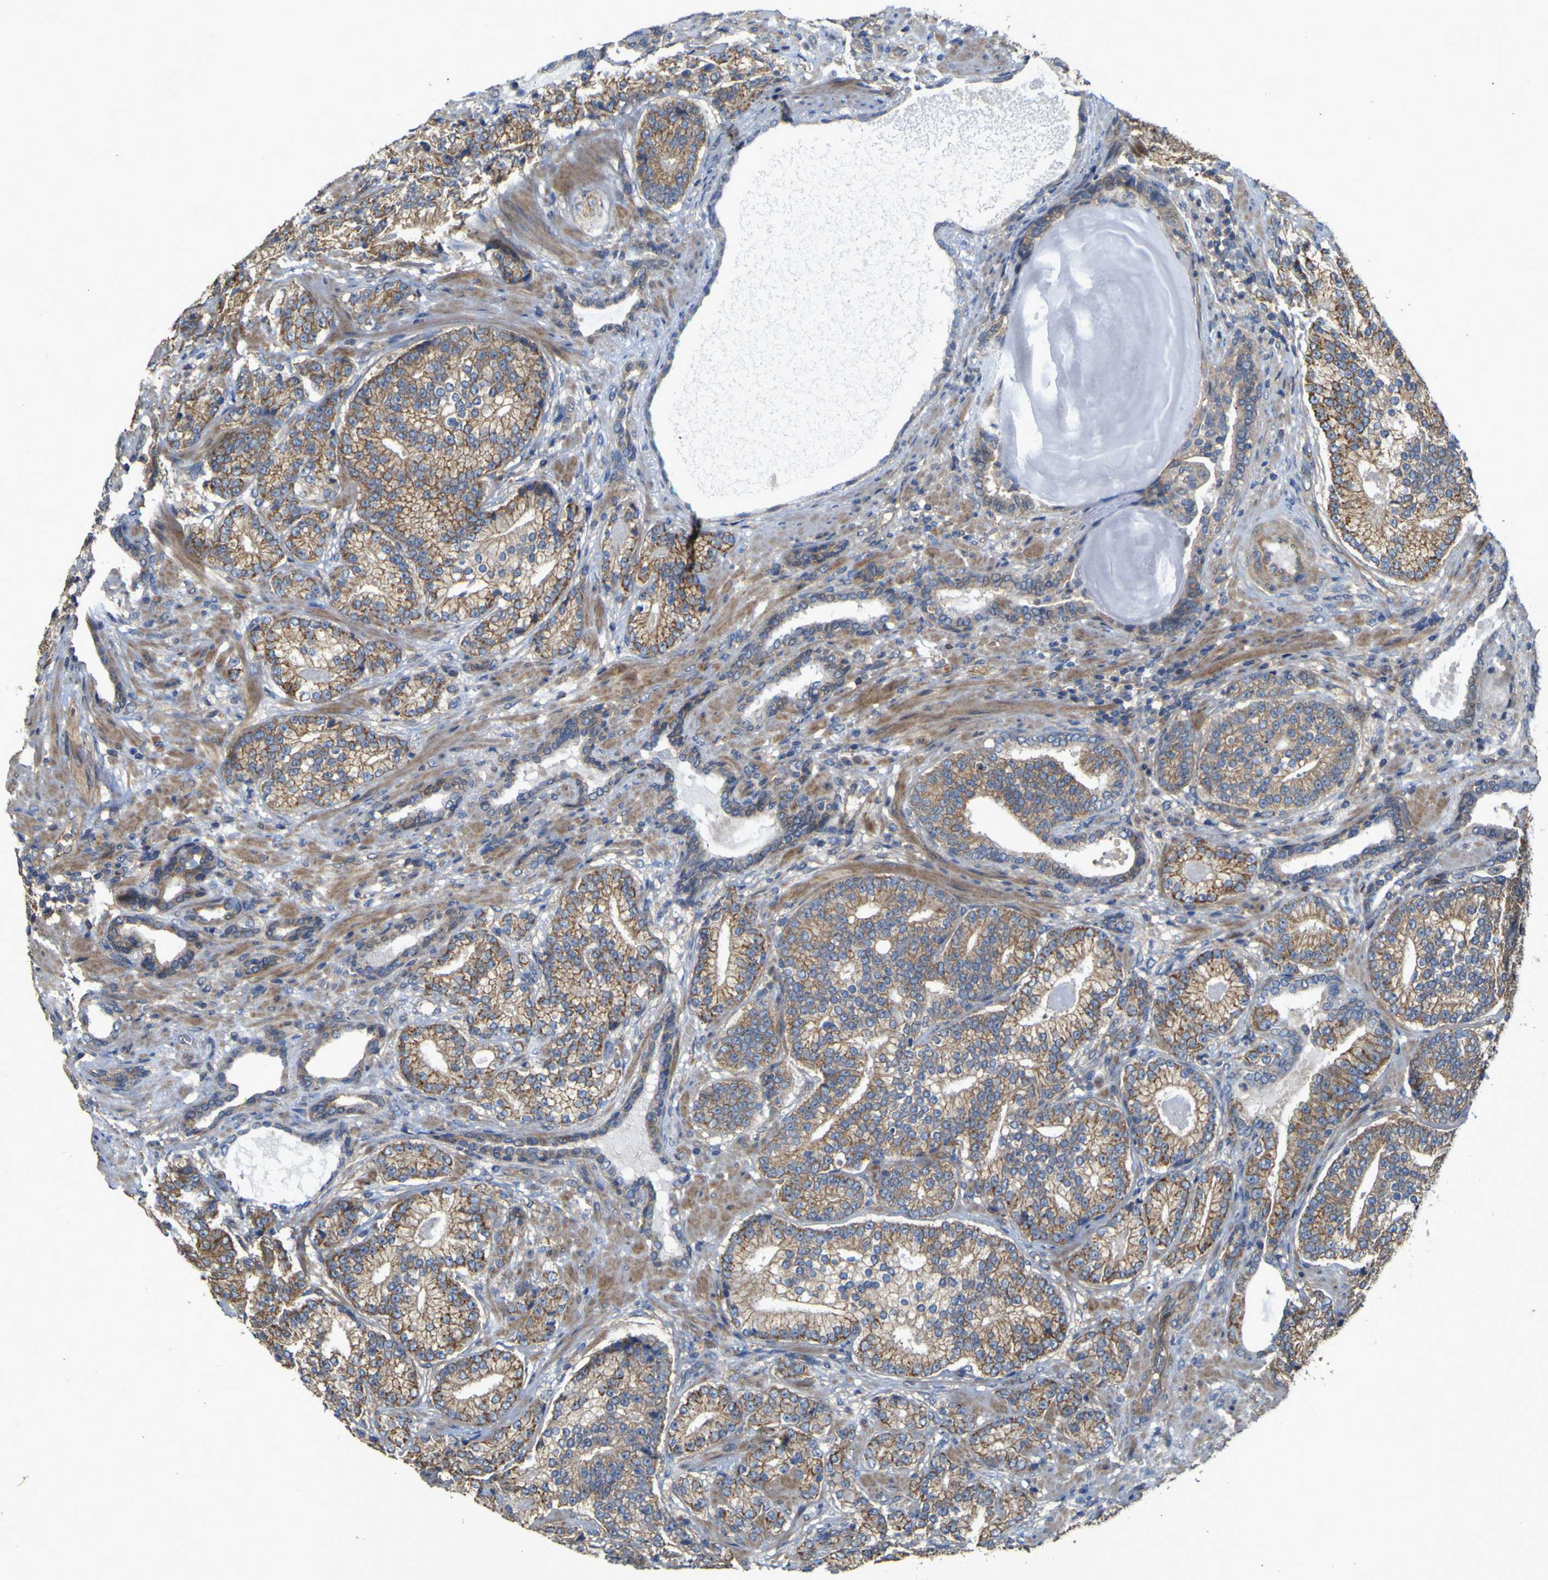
{"staining": {"intensity": "moderate", "quantity": ">75%", "location": "cytoplasmic/membranous"}, "tissue": "prostate cancer", "cell_type": "Tumor cells", "image_type": "cancer", "snomed": [{"axis": "morphology", "description": "Adenocarcinoma, High grade"}, {"axis": "topography", "description": "Prostate"}], "caption": "IHC image of neoplastic tissue: prostate cancer (adenocarcinoma (high-grade)) stained using IHC reveals medium levels of moderate protein expression localized specifically in the cytoplasmic/membranous of tumor cells, appearing as a cytoplasmic/membranous brown color.", "gene": "TNFSF15", "patient": {"sex": "male", "age": 61}}